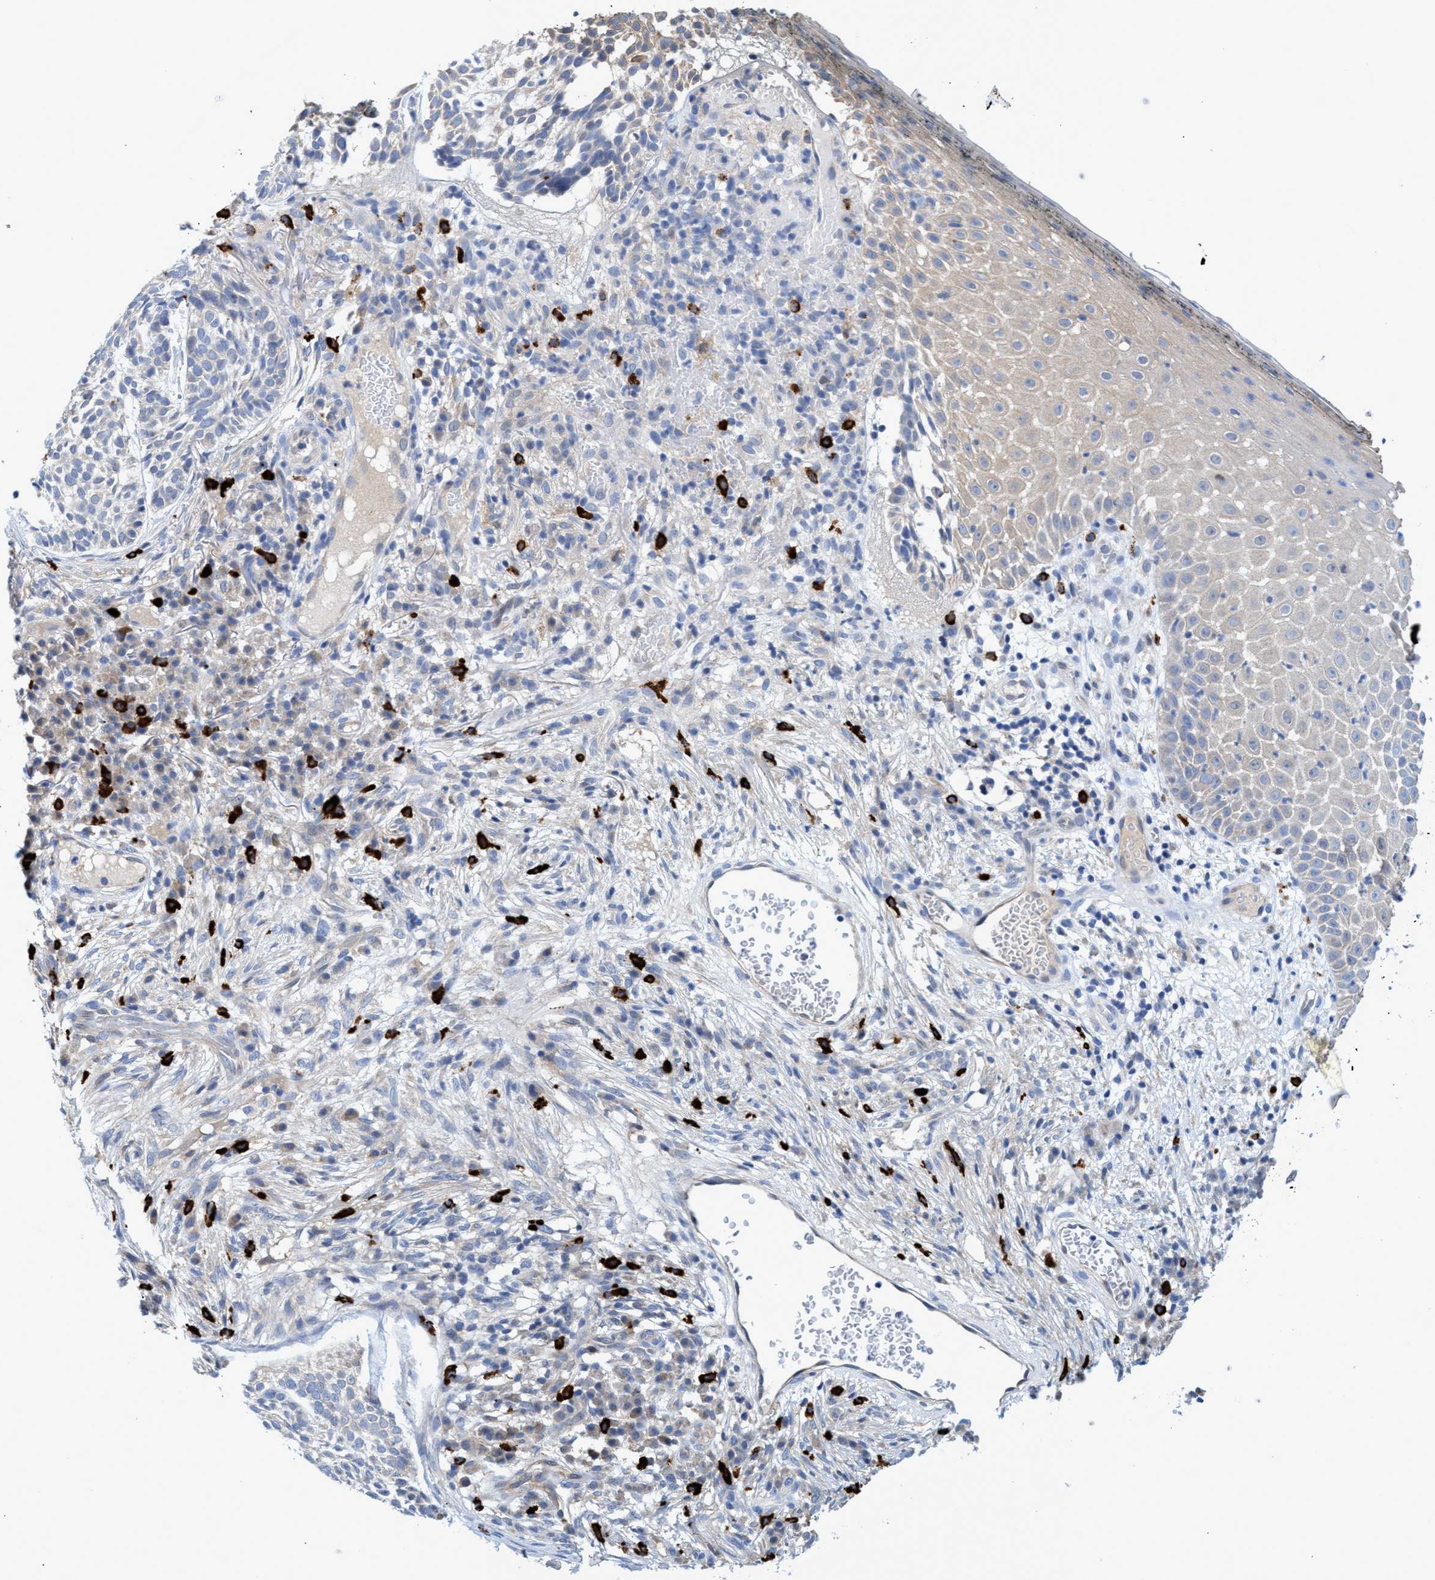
{"staining": {"intensity": "negative", "quantity": "none", "location": "none"}, "tissue": "skin cancer", "cell_type": "Tumor cells", "image_type": "cancer", "snomed": [{"axis": "morphology", "description": "Basal cell carcinoma"}, {"axis": "topography", "description": "Skin"}], "caption": "Basal cell carcinoma (skin) was stained to show a protein in brown. There is no significant staining in tumor cells. (DAB (3,3'-diaminobenzidine) immunohistochemistry (IHC) visualized using brightfield microscopy, high magnification).", "gene": "PNPO", "patient": {"sex": "female", "age": 64}}